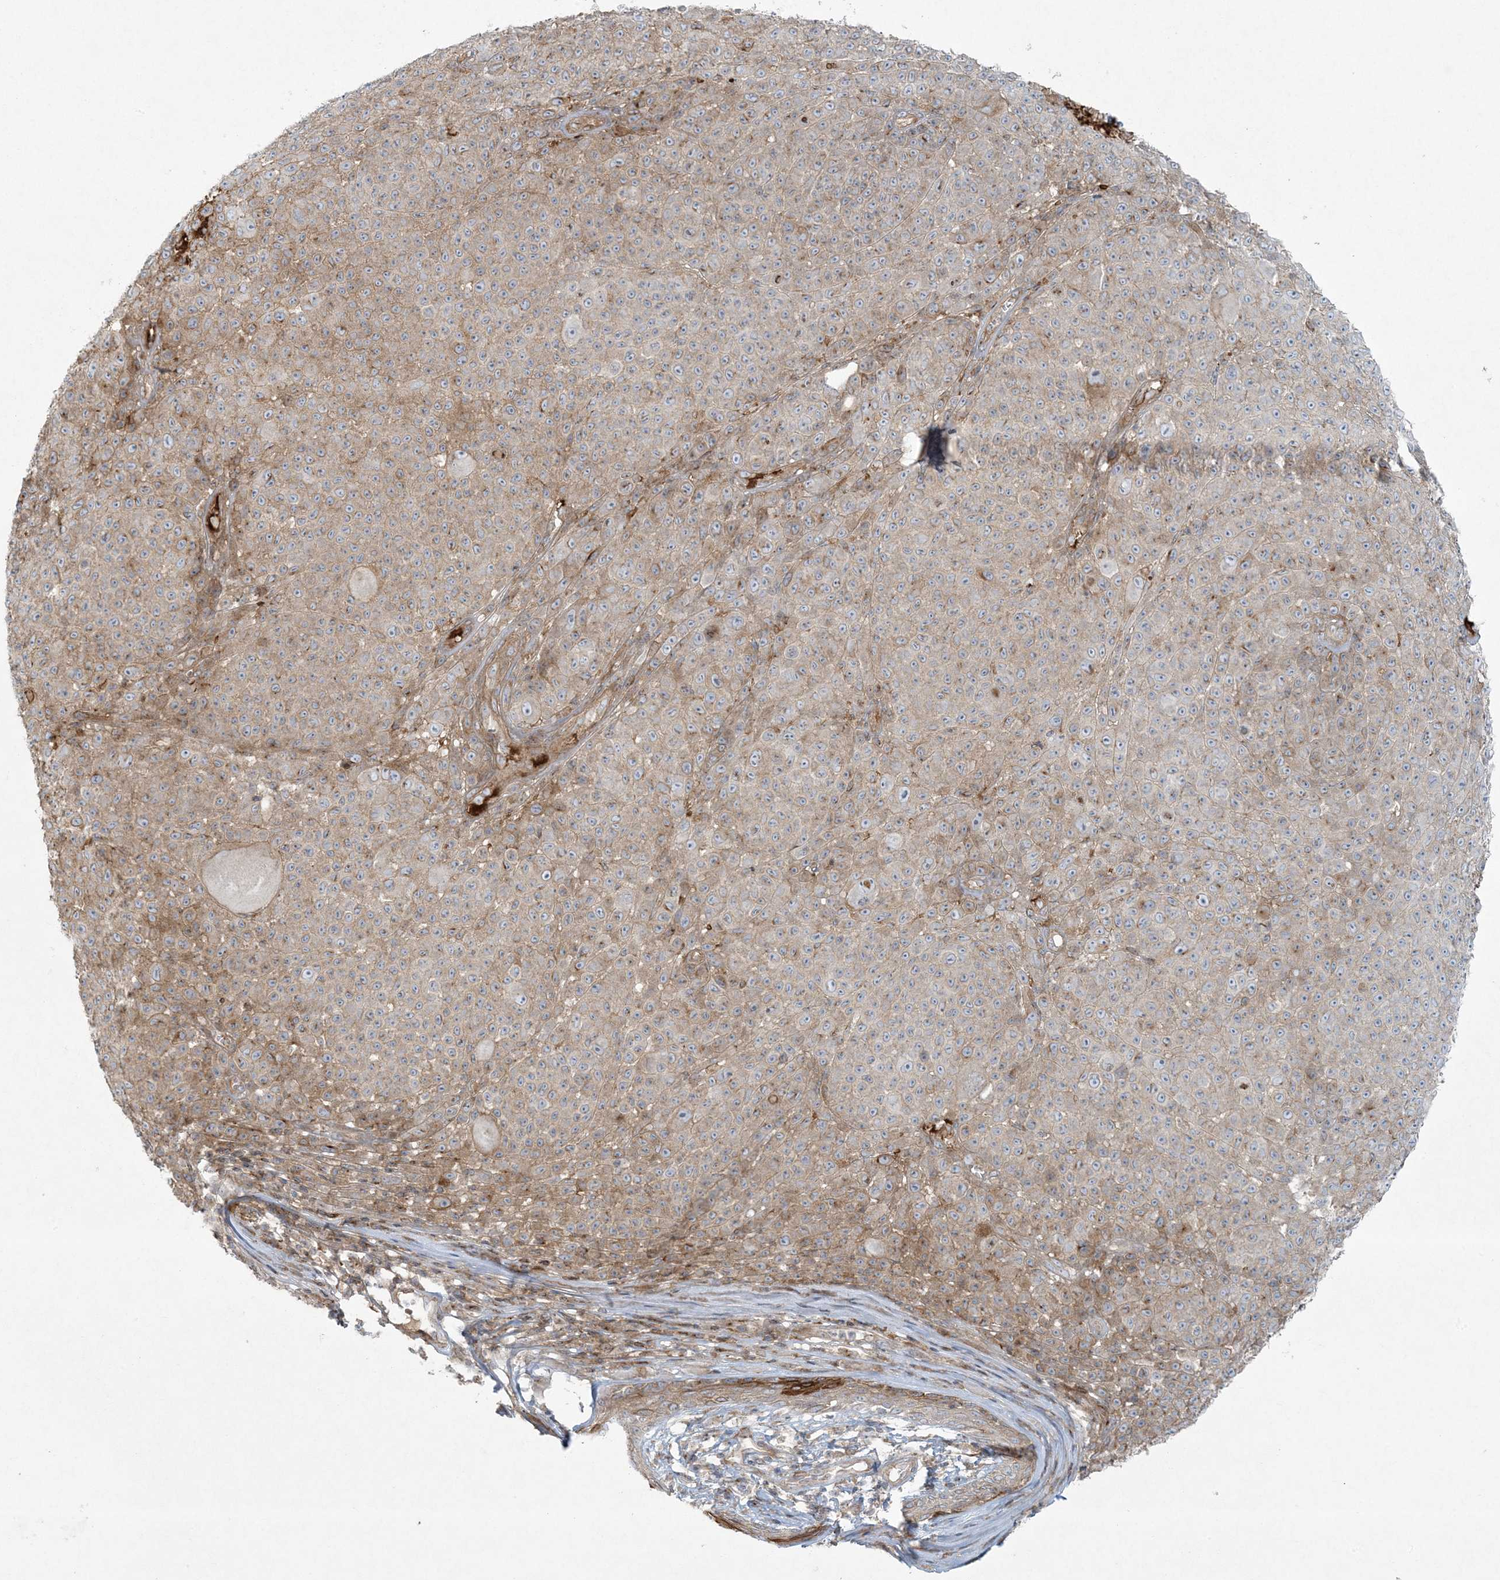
{"staining": {"intensity": "moderate", "quantity": "25%-75%", "location": "cytoplasmic/membranous"}, "tissue": "melanoma", "cell_type": "Tumor cells", "image_type": "cancer", "snomed": [{"axis": "morphology", "description": "Malignant melanoma, NOS"}, {"axis": "topography", "description": "Skin"}], "caption": "An image showing moderate cytoplasmic/membranous expression in approximately 25%-75% of tumor cells in melanoma, as visualized by brown immunohistochemical staining.", "gene": "PIK3R4", "patient": {"sex": "female", "age": 94}}